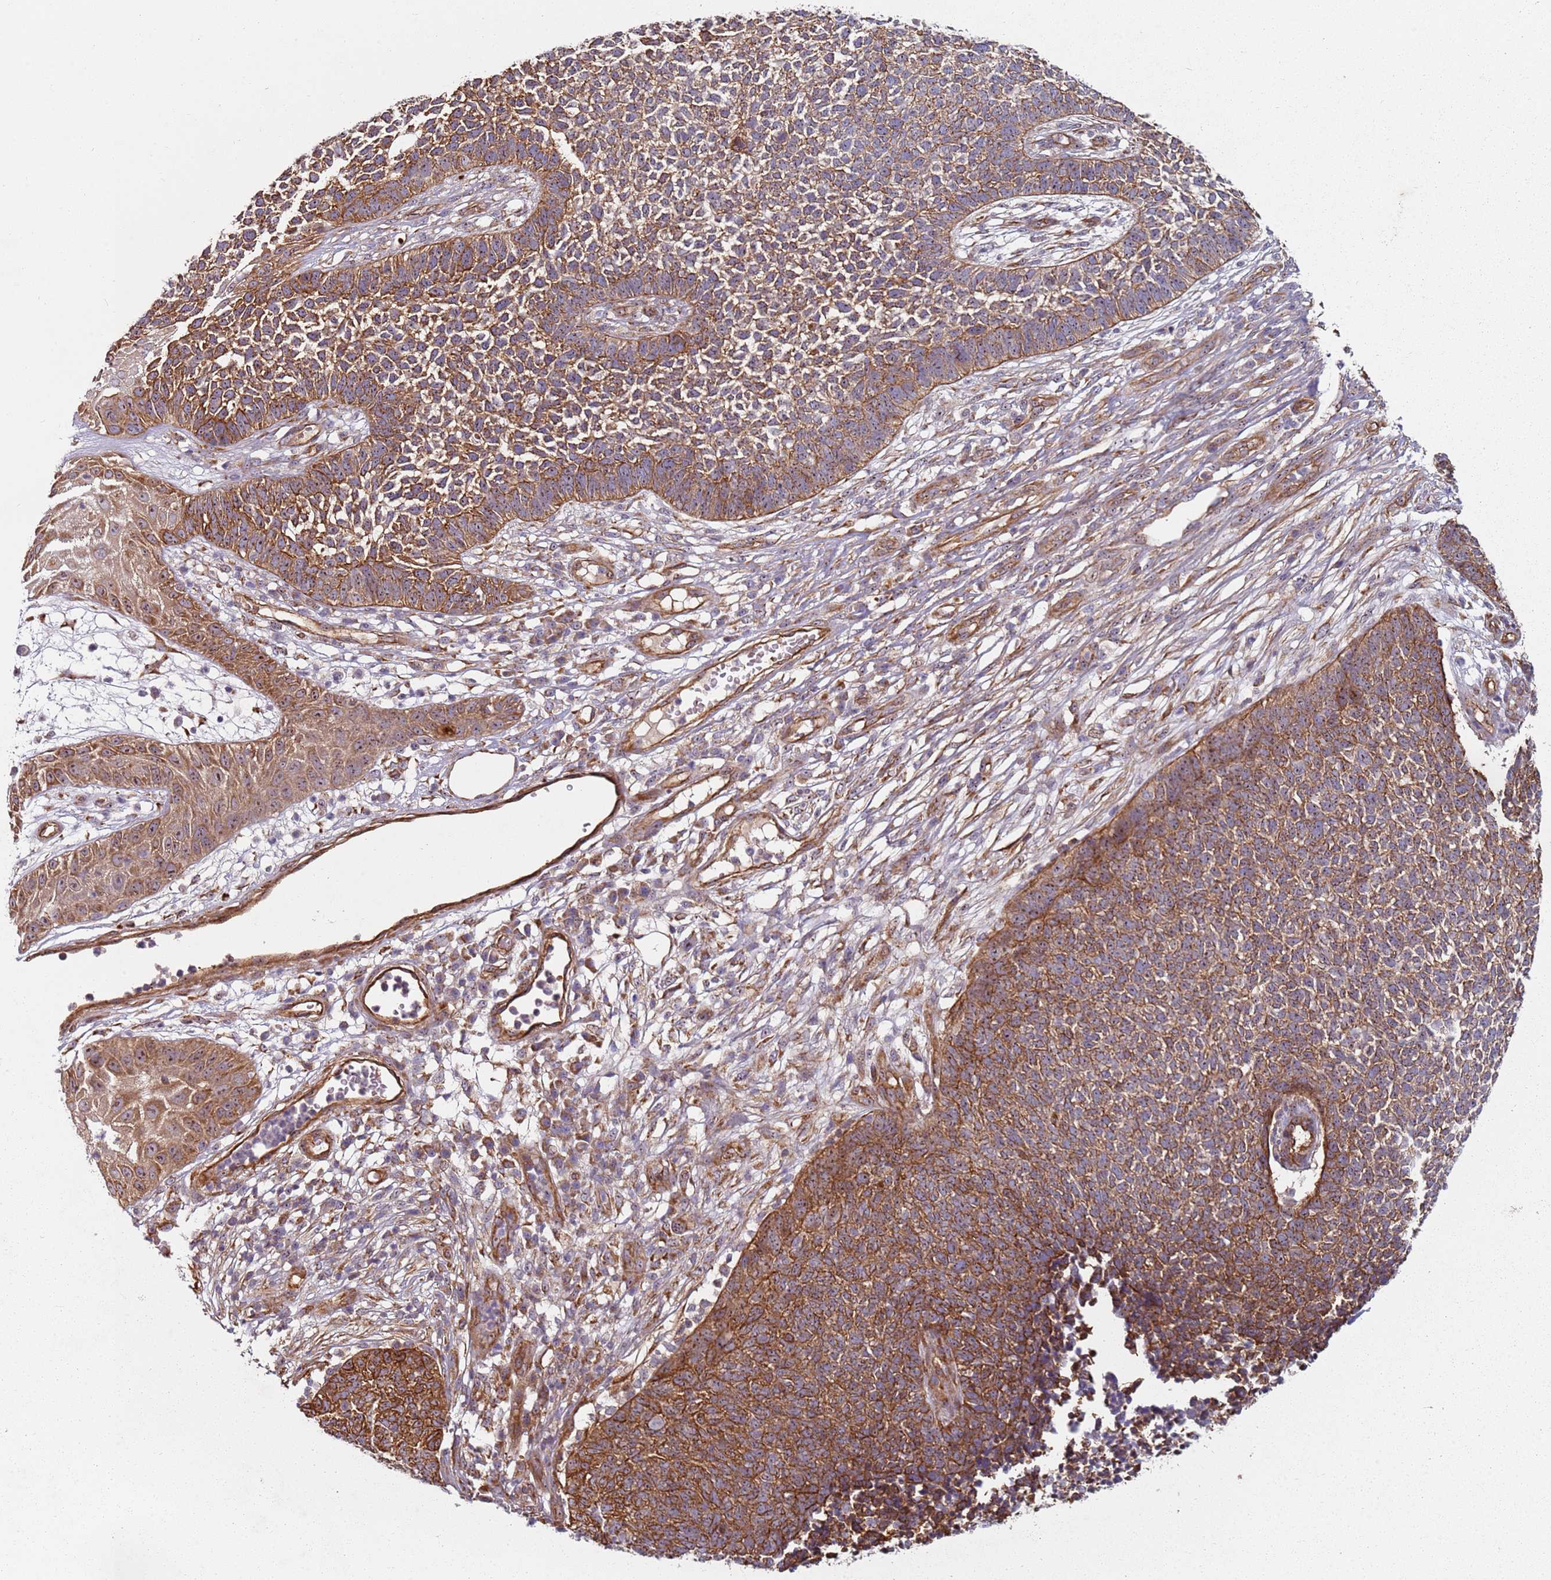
{"staining": {"intensity": "moderate", "quantity": ">75%", "location": "cytoplasmic/membranous"}, "tissue": "skin cancer", "cell_type": "Tumor cells", "image_type": "cancer", "snomed": [{"axis": "morphology", "description": "Basal cell carcinoma"}, {"axis": "topography", "description": "Skin"}], "caption": "Protein expression analysis of human skin cancer (basal cell carcinoma) reveals moderate cytoplasmic/membranous expression in about >75% of tumor cells.", "gene": "C2CD4B", "patient": {"sex": "female", "age": 84}}